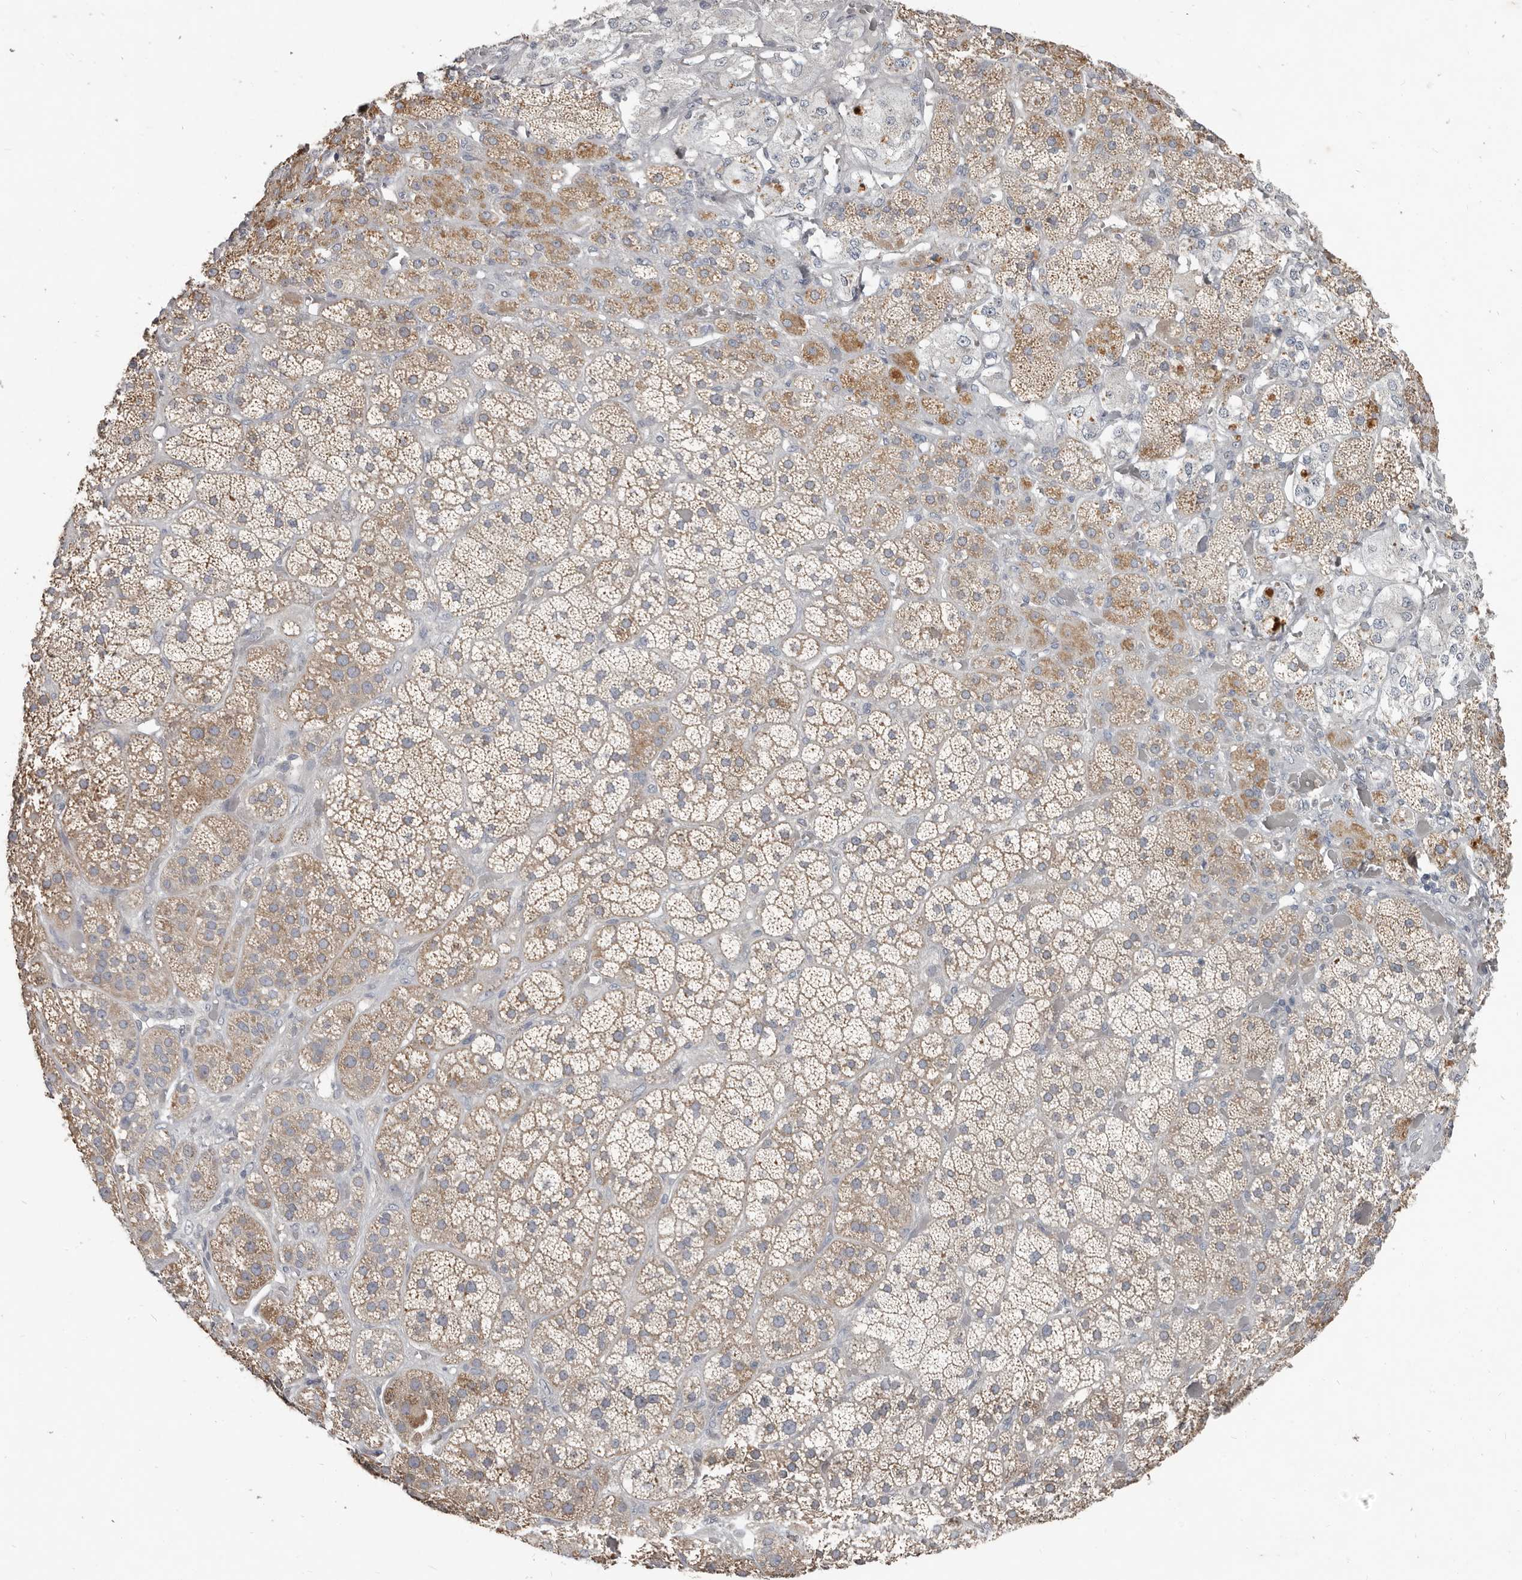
{"staining": {"intensity": "weak", "quantity": ">75%", "location": "cytoplasmic/membranous"}, "tissue": "adrenal gland", "cell_type": "Glandular cells", "image_type": "normal", "snomed": [{"axis": "morphology", "description": "Normal tissue, NOS"}, {"axis": "topography", "description": "Adrenal gland"}], "caption": "DAB immunohistochemical staining of normal human adrenal gland exhibits weak cytoplasmic/membranous protein positivity in about >75% of glandular cells.", "gene": "AKNAD1", "patient": {"sex": "male", "age": 57}}